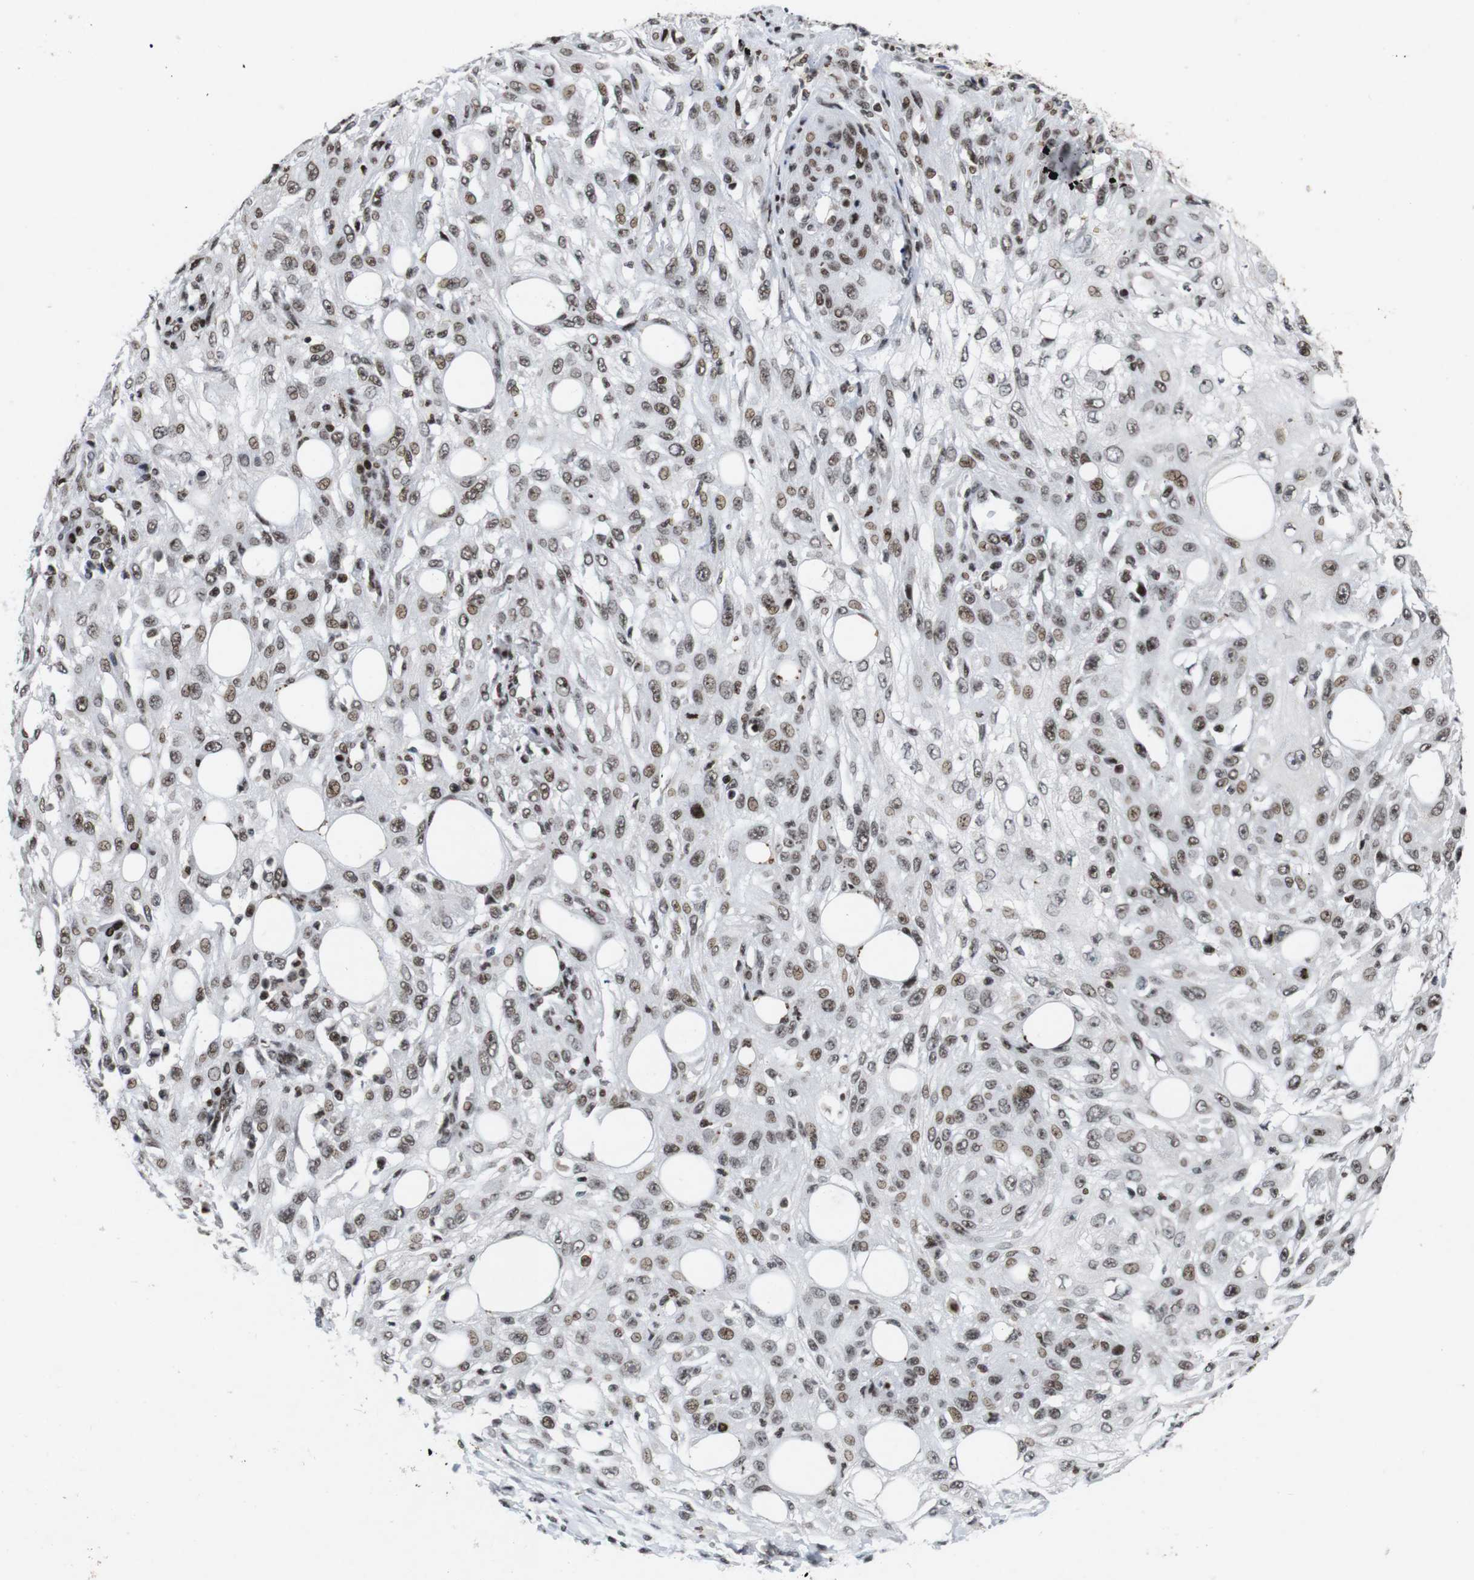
{"staining": {"intensity": "moderate", "quantity": ">75%", "location": "nuclear"}, "tissue": "skin cancer", "cell_type": "Tumor cells", "image_type": "cancer", "snomed": [{"axis": "morphology", "description": "Squamous cell carcinoma, NOS"}, {"axis": "topography", "description": "Skin"}], "caption": "About >75% of tumor cells in human skin squamous cell carcinoma reveal moderate nuclear protein positivity as visualized by brown immunohistochemical staining.", "gene": "MAGEH1", "patient": {"sex": "male", "age": 75}}